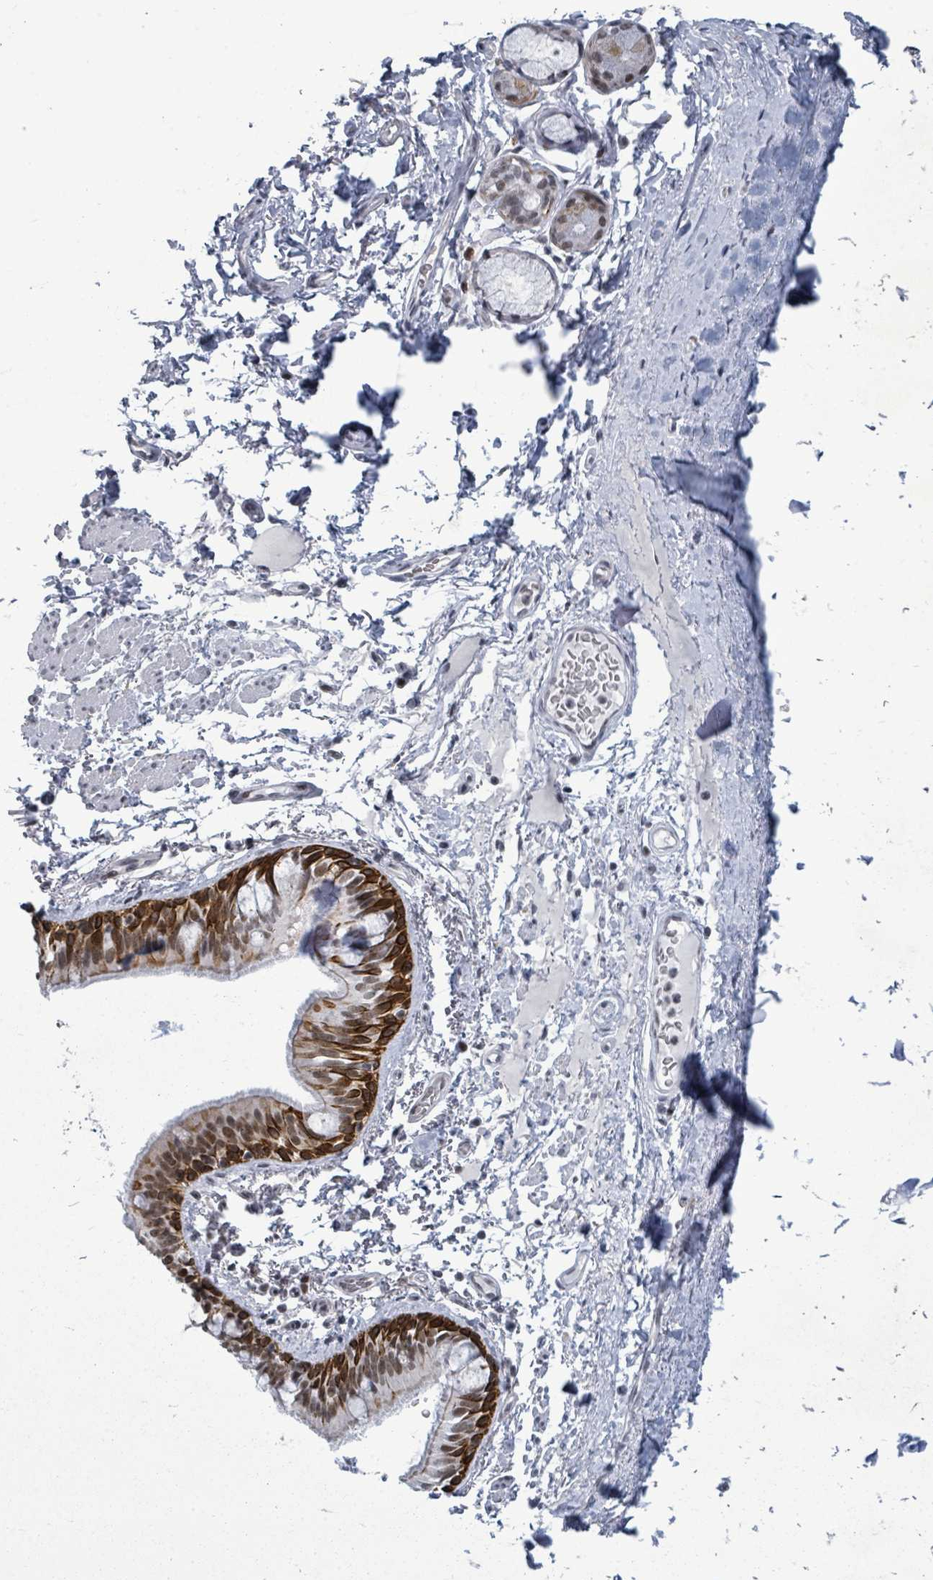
{"staining": {"intensity": "strong", "quantity": ">75%", "location": "cytoplasmic/membranous,nuclear"}, "tissue": "bronchus", "cell_type": "Respiratory epithelial cells", "image_type": "normal", "snomed": [{"axis": "morphology", "description": "Normal tissue, NOS"}, {"axis": "topography", "description": "Bronchus"}], "caption": "High-magnification brightfield microscopy of benign bronchus stained with DAB (3,3'-diaminobenzidine) (brown) and counterstained with hematoxylin (blue). respiratory epithelial cells exhibit strong cytoplasmic/membranous,nuclear expression is present in about>75% of cells.", "gene": "BIVM", "patient": {"sex": "male", "age": 70}}